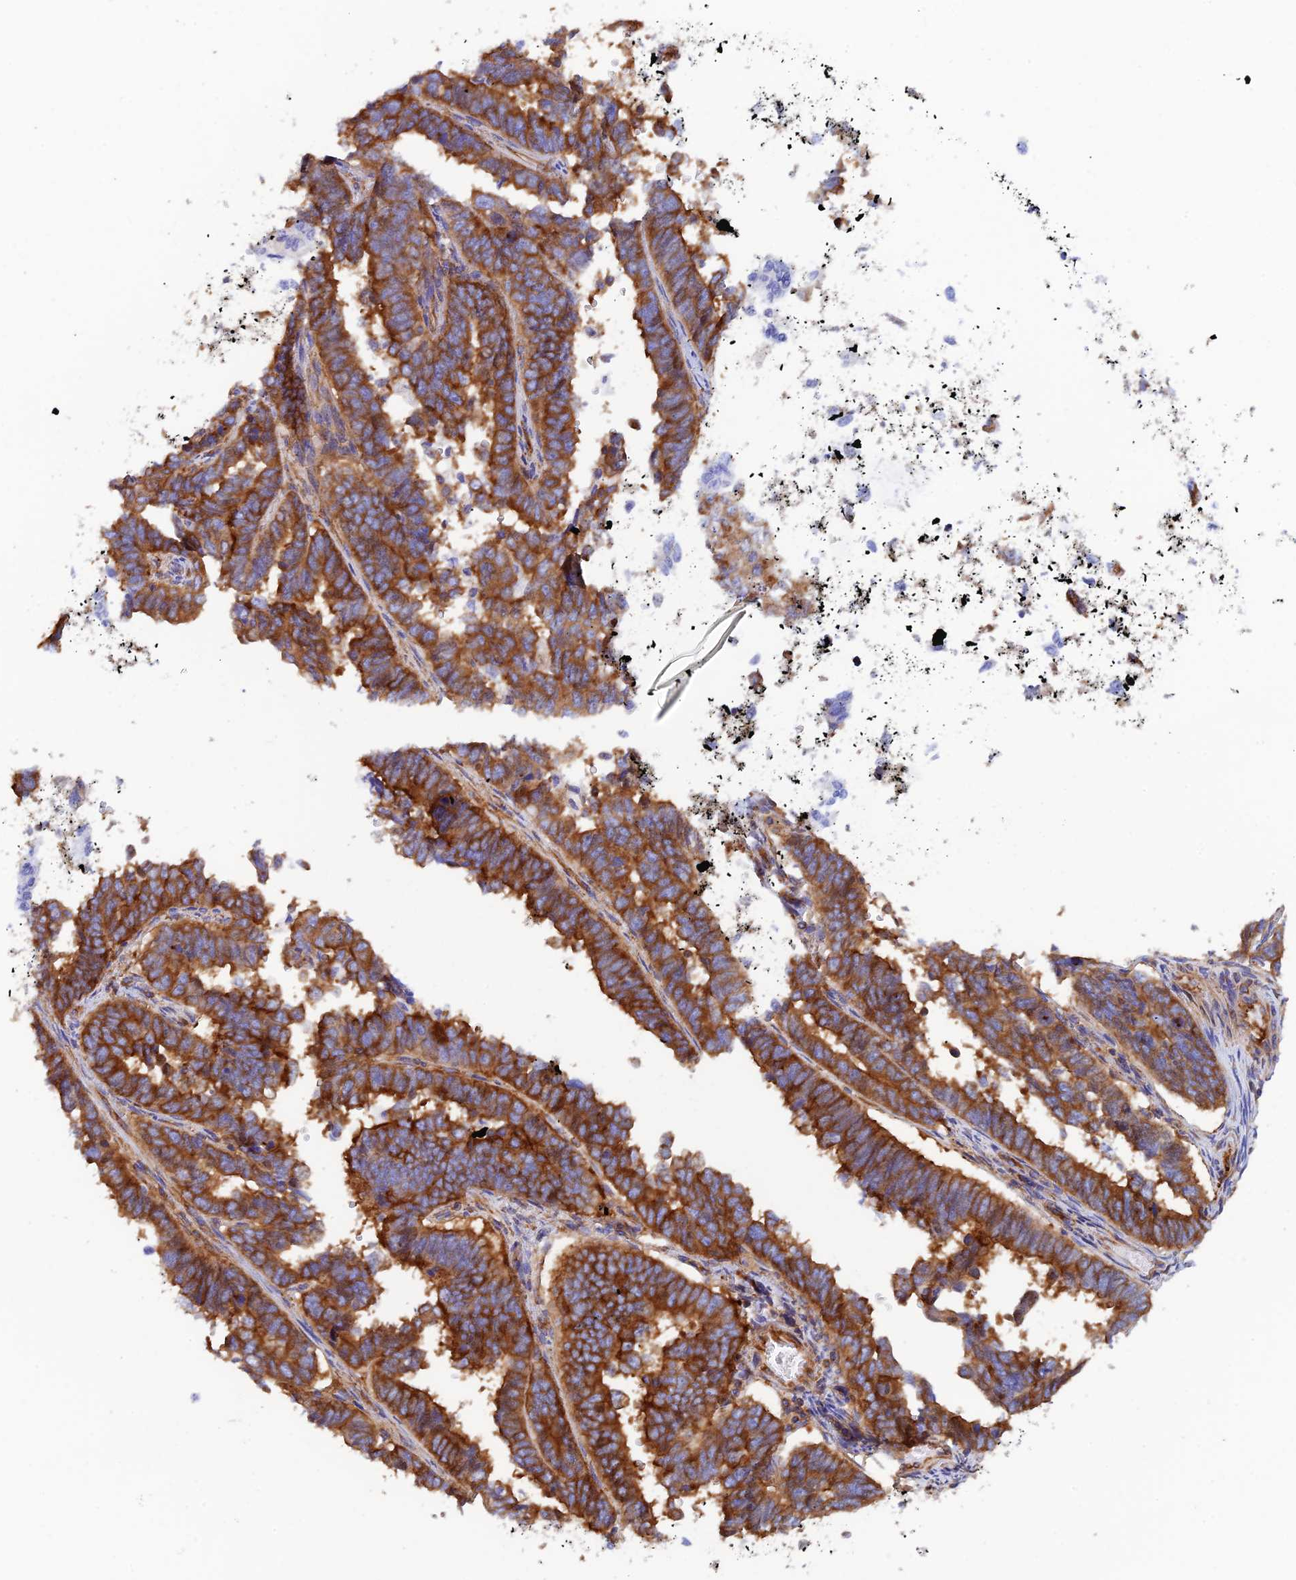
{"staining": {"intensity": "strong", "quantity": ">75%", "location": "cytoplasmic/membranous"}, "tissue": "endometrial cancer", "cell_type": "Tumor cells", "image_type": "cancer", "snomed": [{"axis": "morphology", "description": "Adenocarcinoma, NOS"}, {"axis": "topography", "description": "Endometrium"}], "caption": "Immunohistochemistry staining of adenocarcinoma (endometrial), which reveals high levels of strong cytoplasmic/membranous staining in approximately >75% of tumor cells indicating strong cytoplasmic/membranous protein positivity. The staining was performed using DAB (brown) for protein detection and nuclei were counterstained in hematoxylin (blue).", "gene": "DCTN2", "patient": {"sex": "female", "age": 75}}